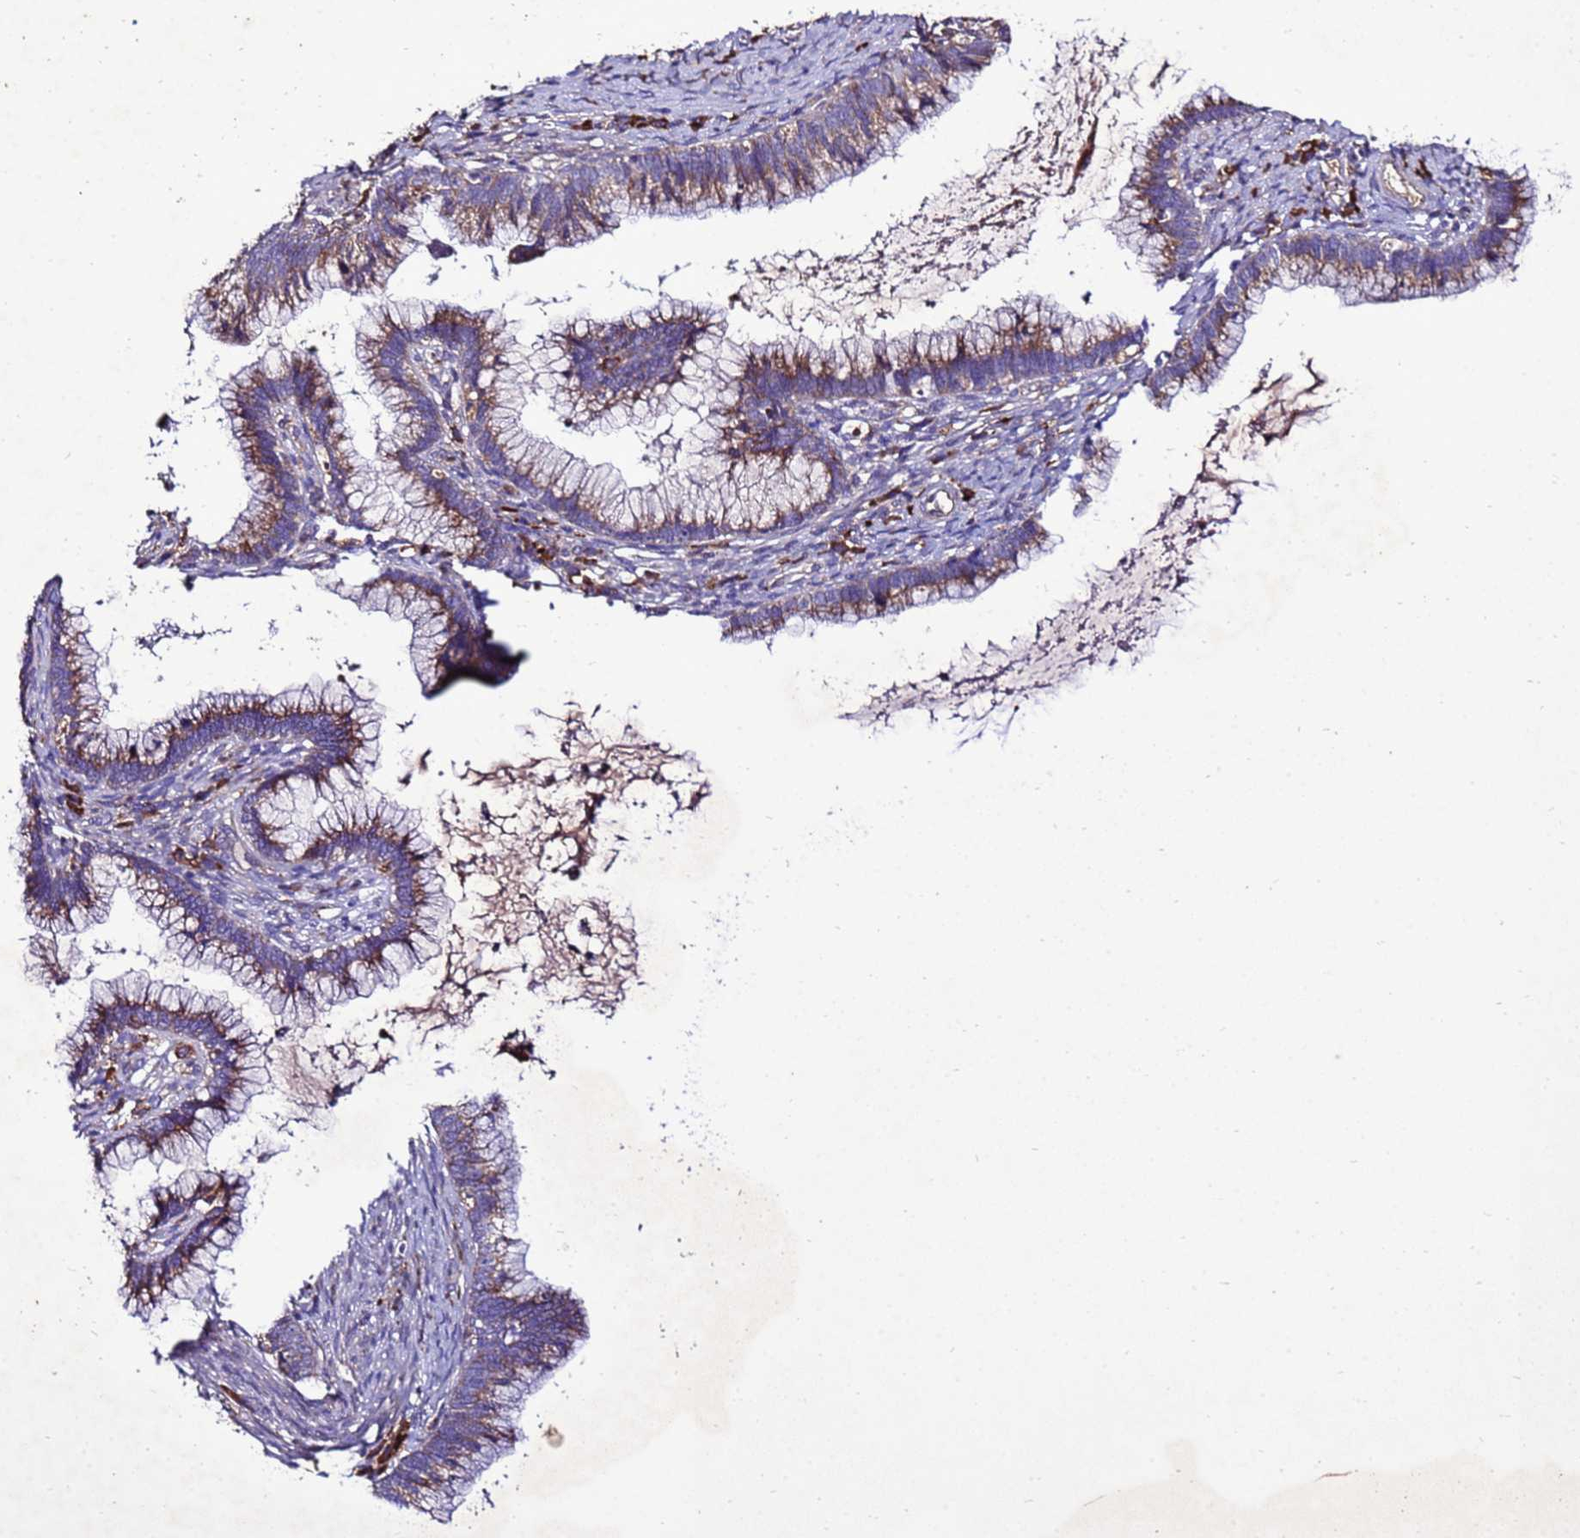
{"staining": {"intensity": "moderate", "quantity": ">75%", "location": "cytoplasmic/membranous"}, "tissue": "cervical cancer", "cell_type": "Tumor cells", "image_type": "cancer", "snomed": [{"axis": "morphology", "description": "Adenocarcinoma, NOS"}, {"axis": "topography", "description": "Cervix"}], "caption": "DAB (3,3'-diaminobenzidine) immunohistochemical staining of human cervical cancer (adenocarcinoma) shows moderate cytoplasmic/membranous protein staining in about >75% of tumor cells. The protein is shown in brown color, while the nuclei are stained blue.", "gene": "ANTKMT", "patient": {"sex": "female", "age": 36}}